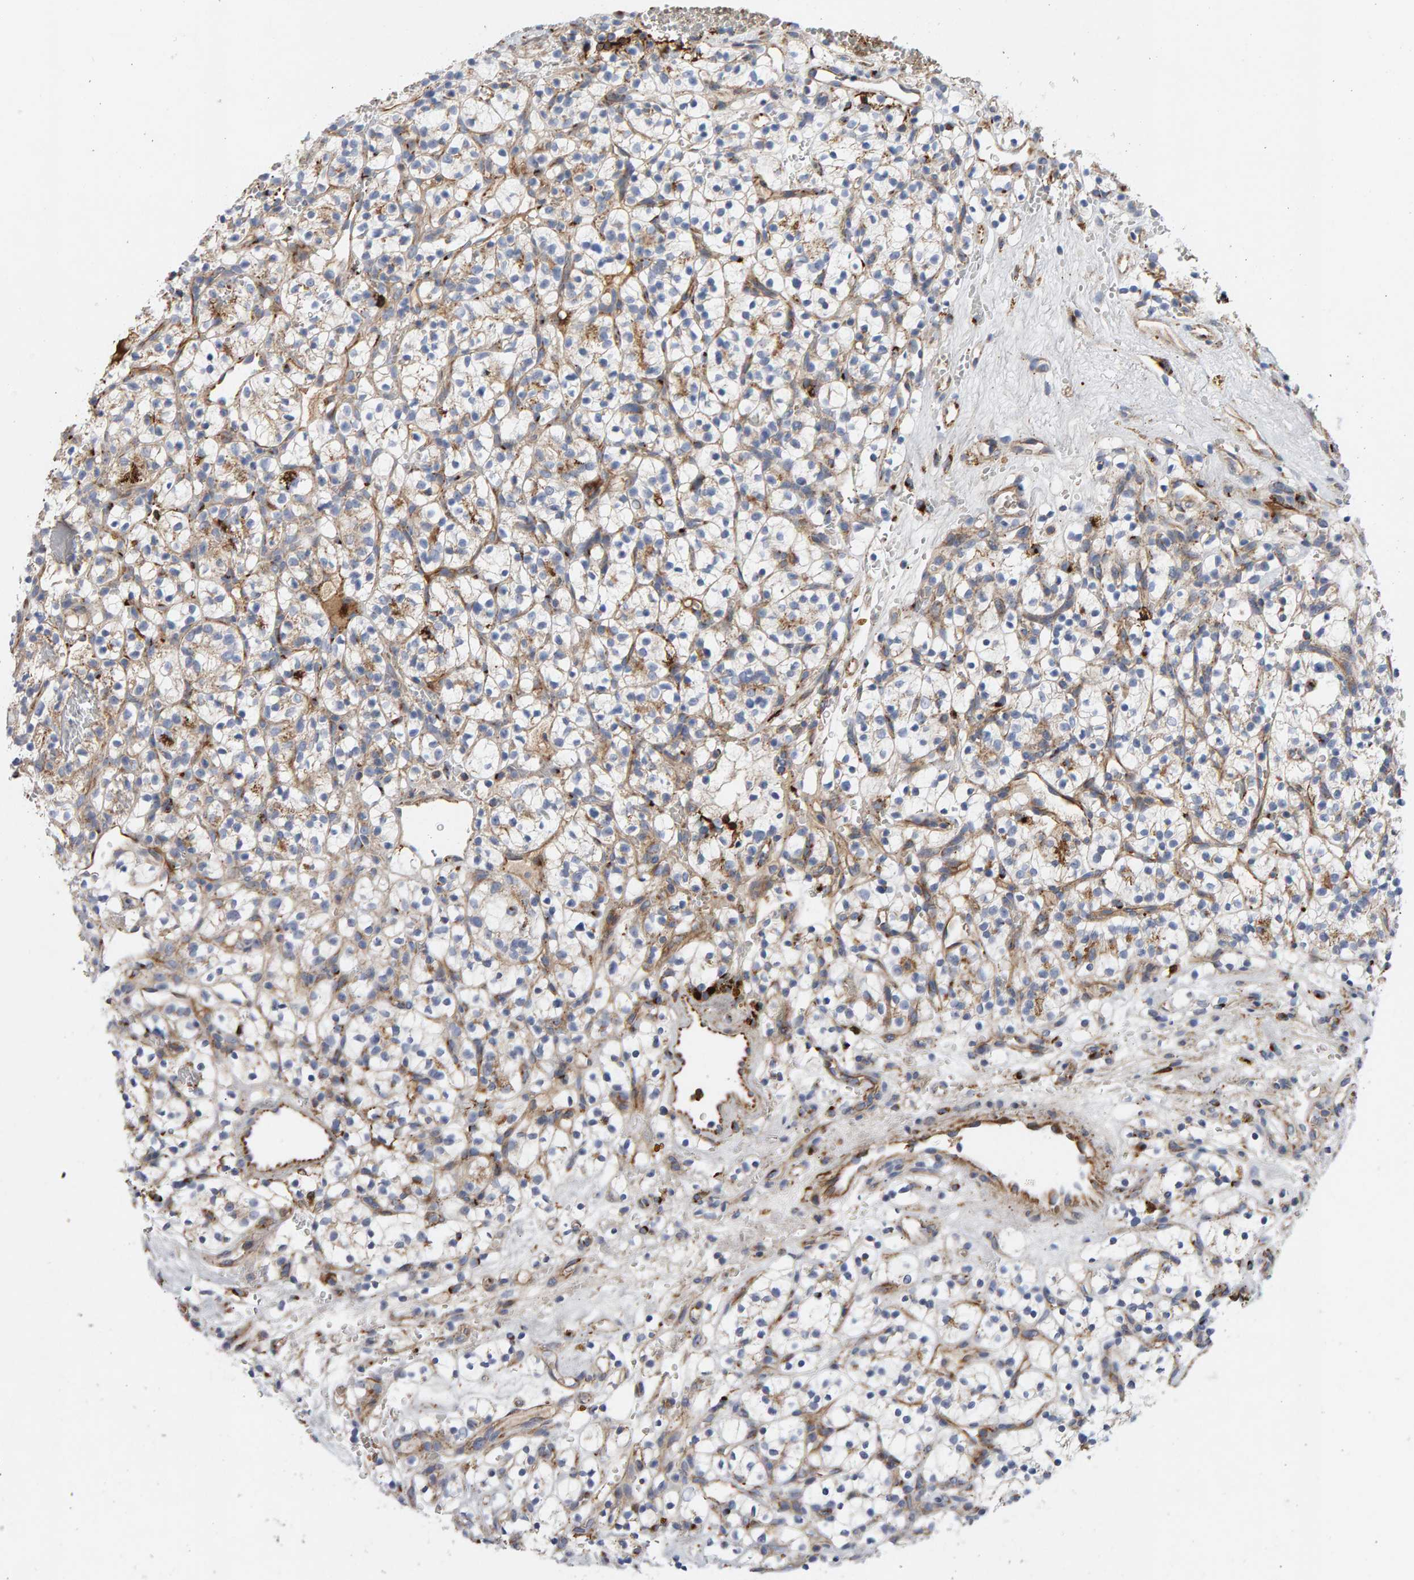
{"staining": {"intensity": "weak", "quantity": "25%-75%", "location": "cytoplasmic/membranous"}, "tissue": "renal cancer", "cell_type": "Tumor cells", "image_type": "cancer", "snomed": [{"axis": "morphology", "description": "Adenocarcinoma, NOS"}, {"axis": "topography", "description": "Kidney"}], "caption": "Immunohistochemistry (IHC) histopathology image of renal cancer stained for a protein (brown), which exhibits low levels of weak cytoplasmic/membranous positivity in approximately 25%-75% of tumor cells.", "gene": "GGTA1", "patient": {"sex": "female", "age": 57}}